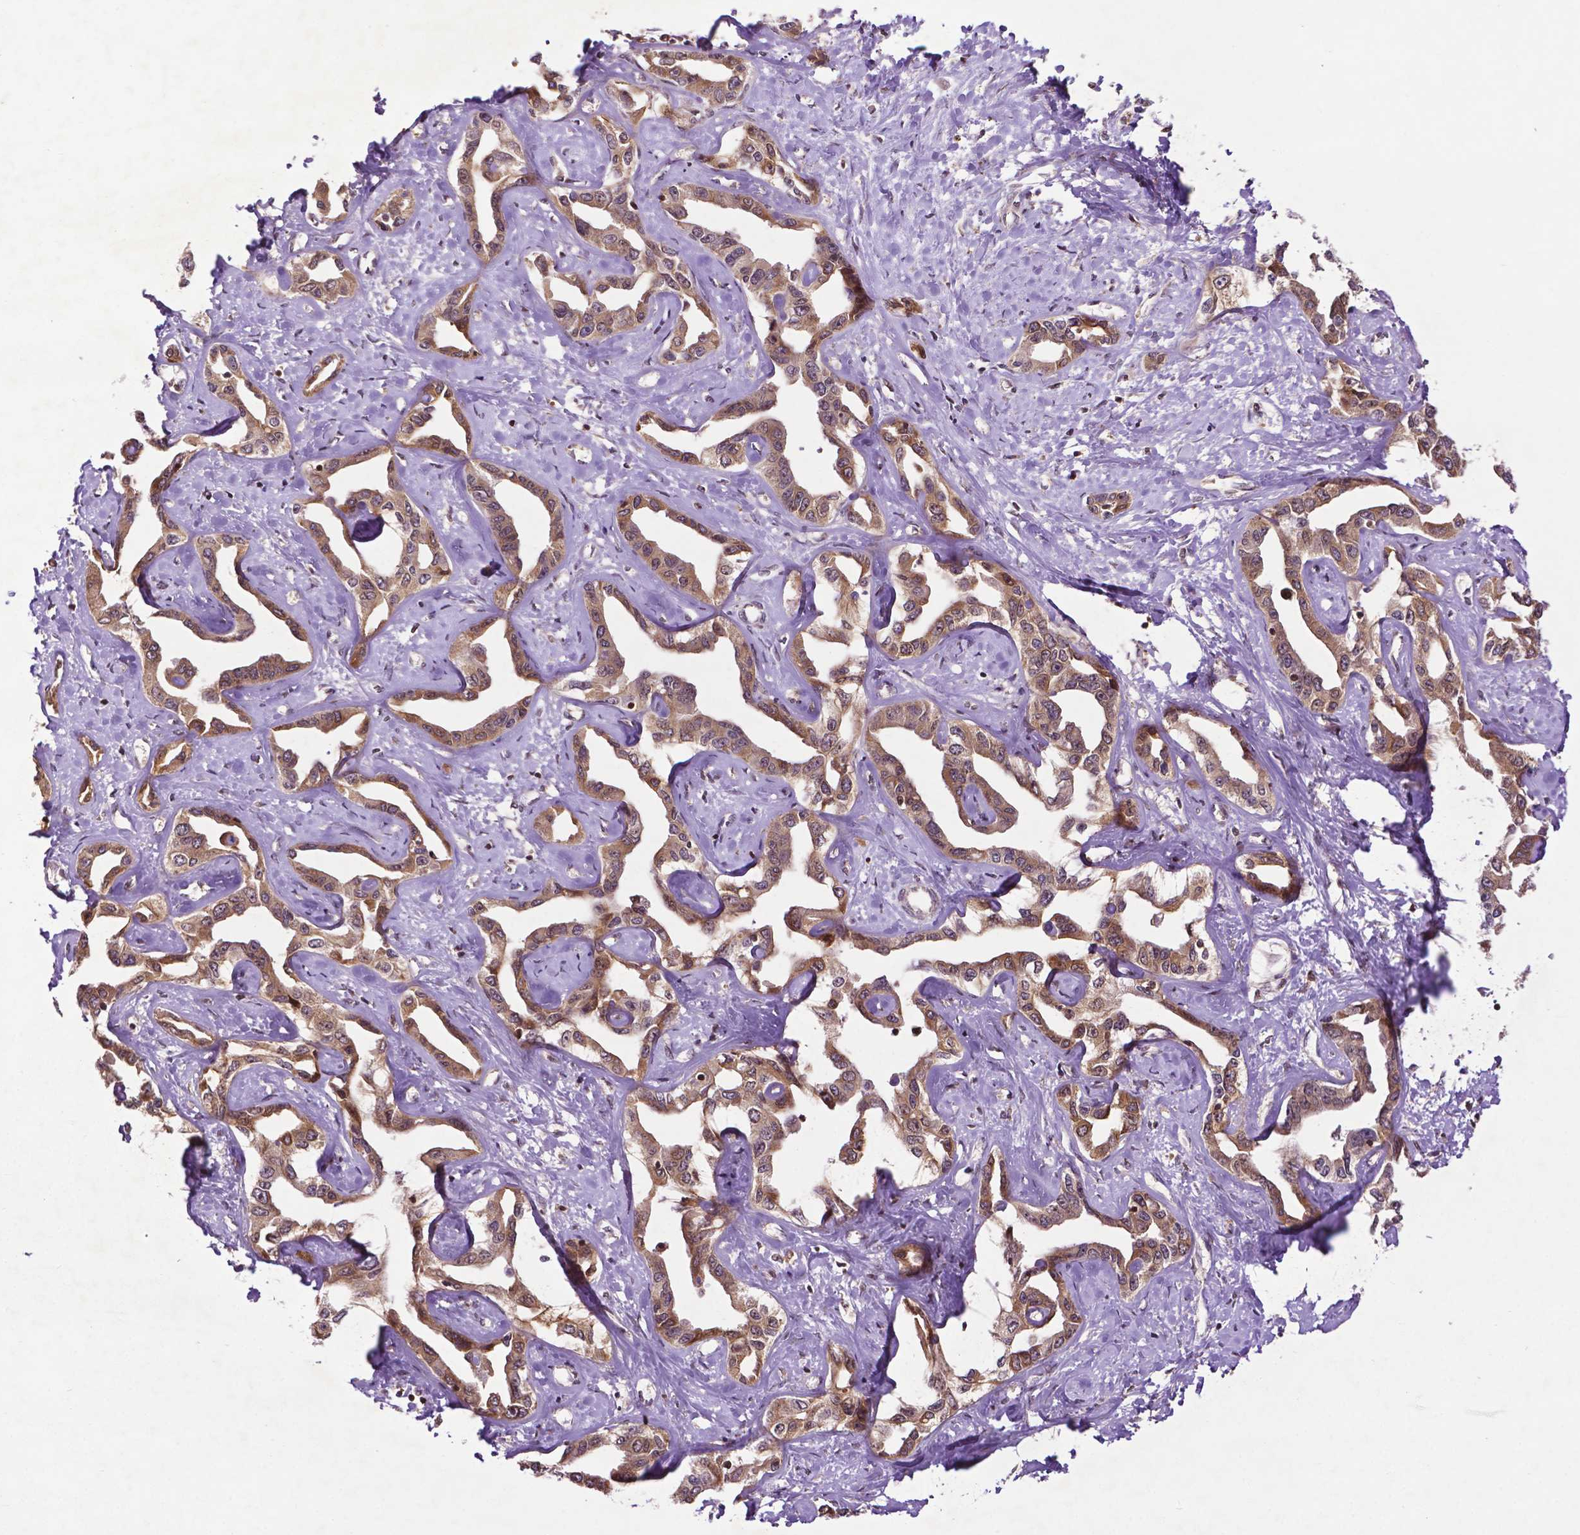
{"staining": {"intensity": "weak", "quantity": ">75%", "location": "cytoplasmic/membranous"}, "tissue": "liver cancer", "cell_type": "Tumor cells", "image_type": "cancer", "snomed": [{"axis": "morphology", "description": "Cholangiocarcinoma"}, {"axis": "topography", "description": "Liver"}], "caption": "Tumor cells demonstrate weak cytoplasmic/membranous staining in about >75% of cells in cholangiocarcinoma (liver).", "gene": "TMX2", "patient": {"sex": "male", "age": 59}}